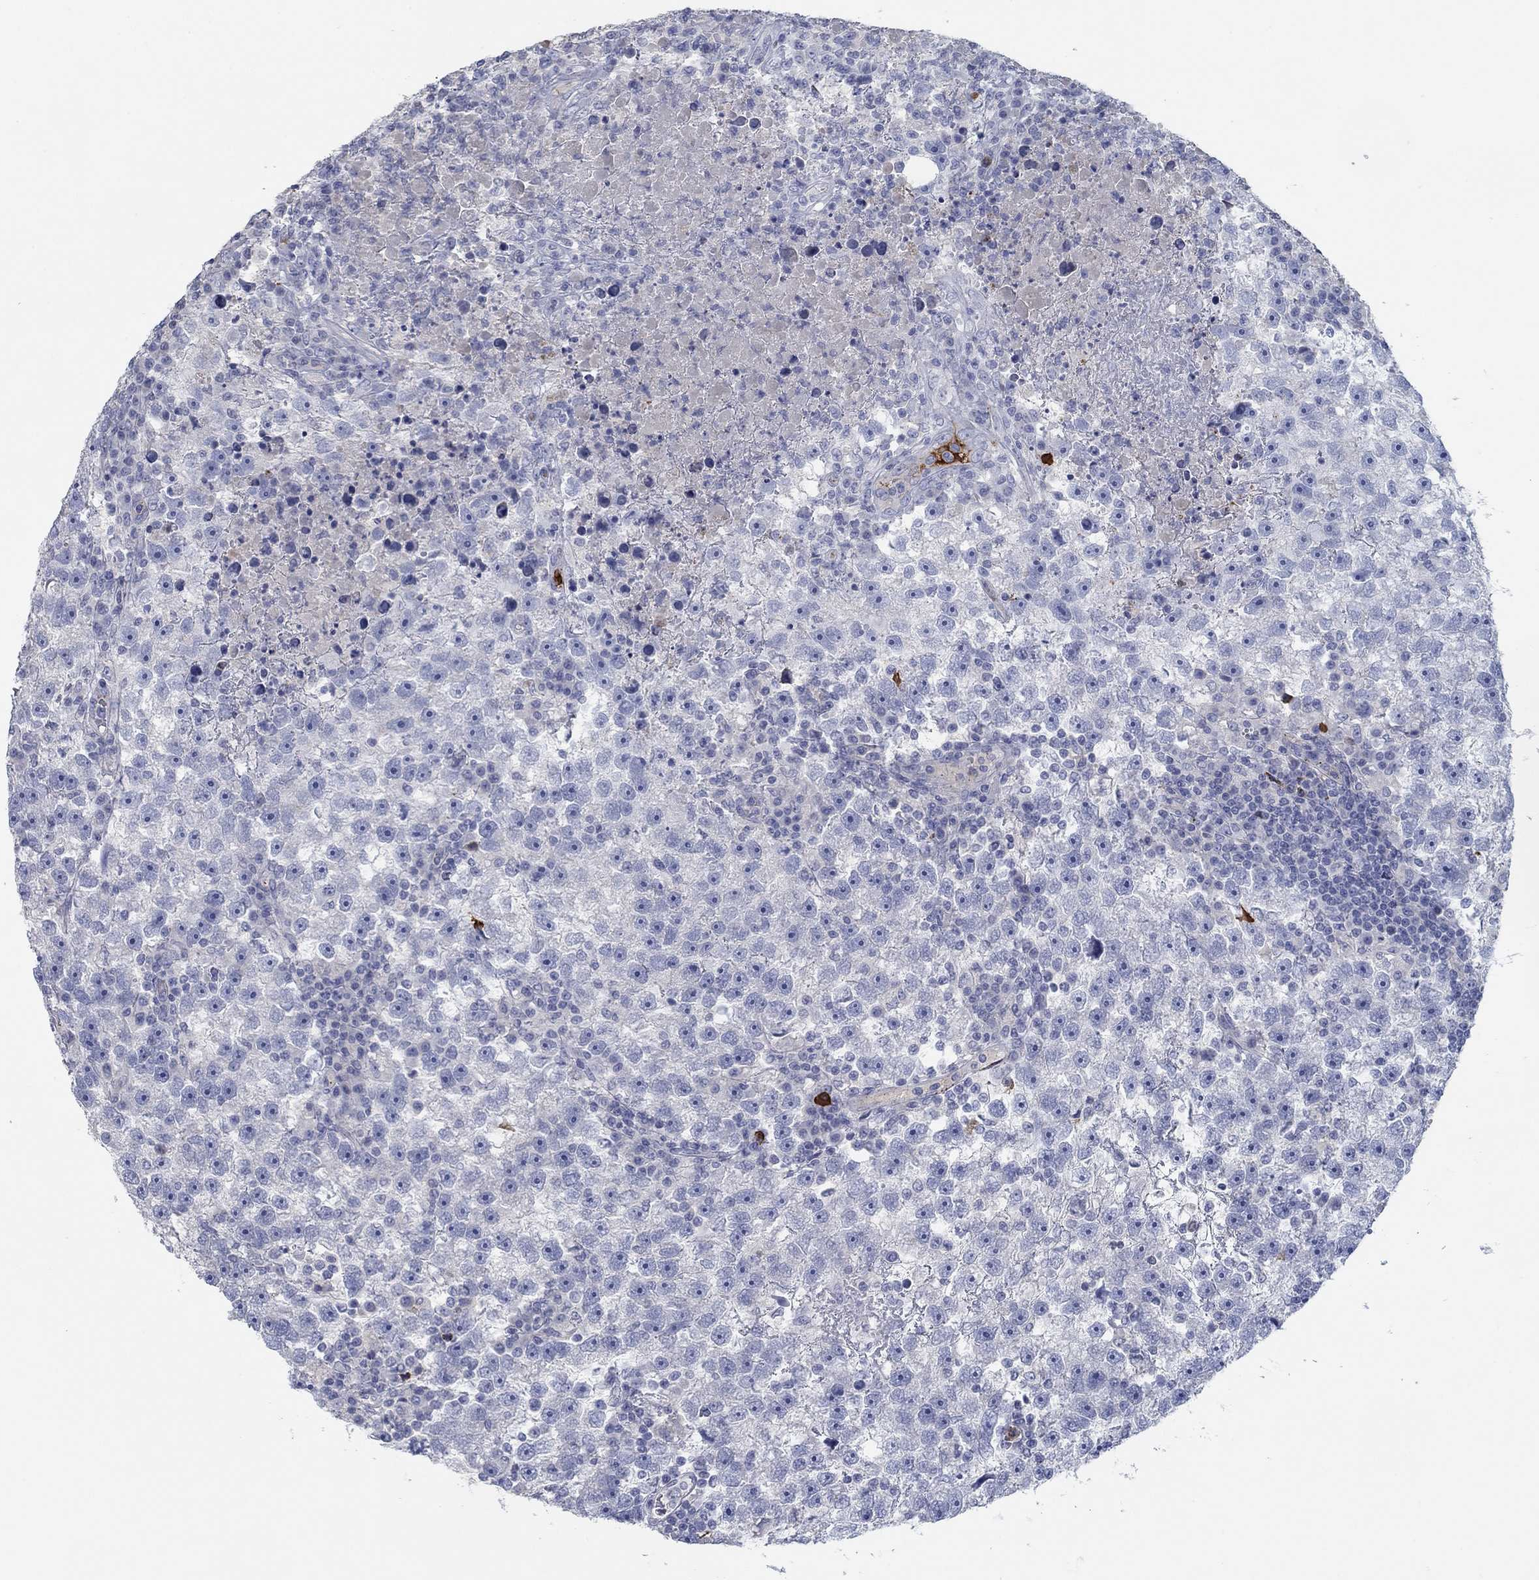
{"staining": {"intensity": "negative", "quantity": "none", "location": "none"}, "tissue": "testis cancer", "cell_type": "Tumor cells", "image_type": "cancer", "snomed": [{"axis": "morphology", "description": "Seminoma, NOS"}, {"axis": "topography", "description": "Testis"}], "caption": "Immunohistochemistry of testis cancer (seminoma) shows no staining in tumor cells.", "gene": "APOC3", "patient": {"sex": "male", "age": 47}}